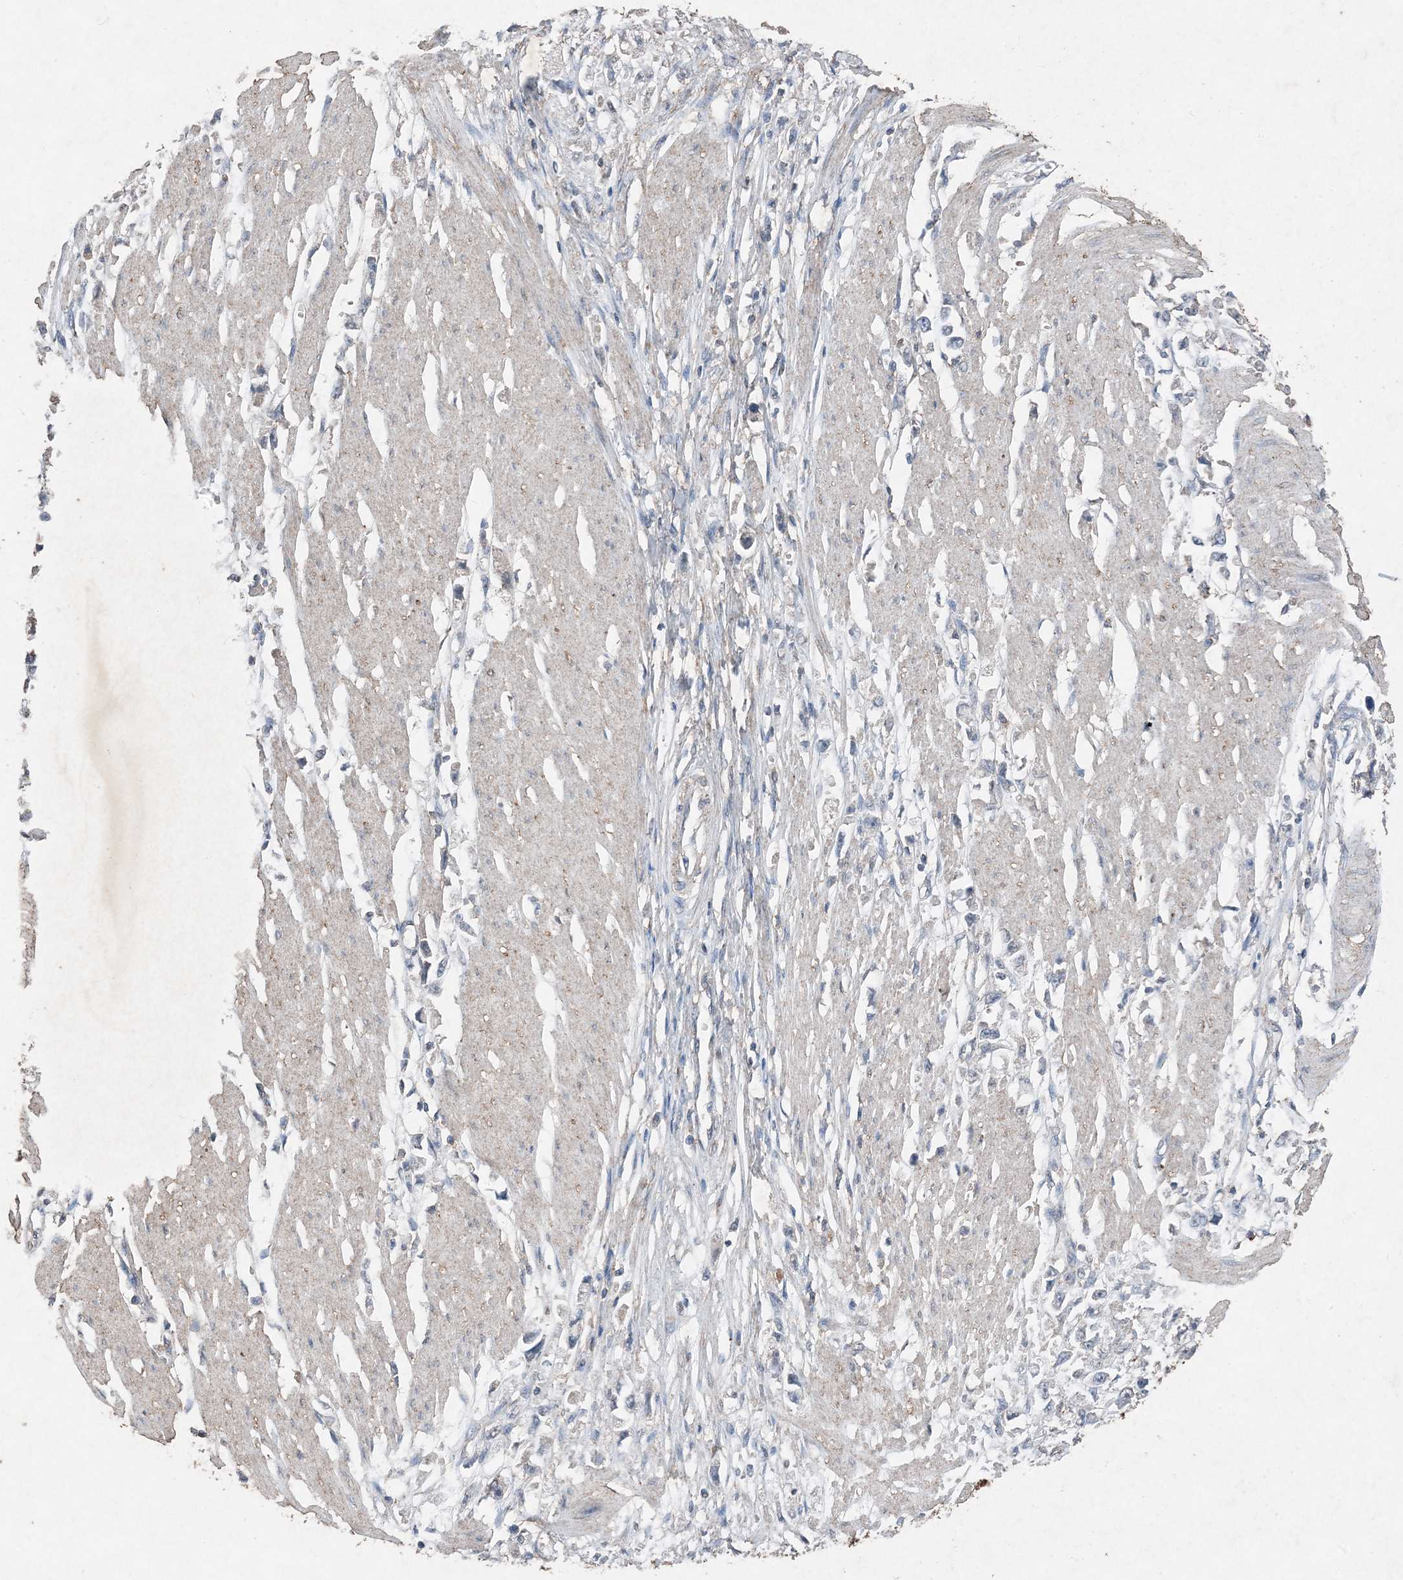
{"staining": {"intensity": "negative", "quantity": "none", "location": "none"}, "tissue": "stomach cancer", "cell_type": "Tumor cells", "image_type": "cancer", "snomed": [{"axis": "morphology", "description": "Adenocarcinoma, NOS"}, {"axis": "topography", "description": "Stomach"}], "caption": "An image of human stomach cancer is negative for staining in tumor cells.", "gene": "FCN3", "patient": {"sex": "female", "age": 59}}